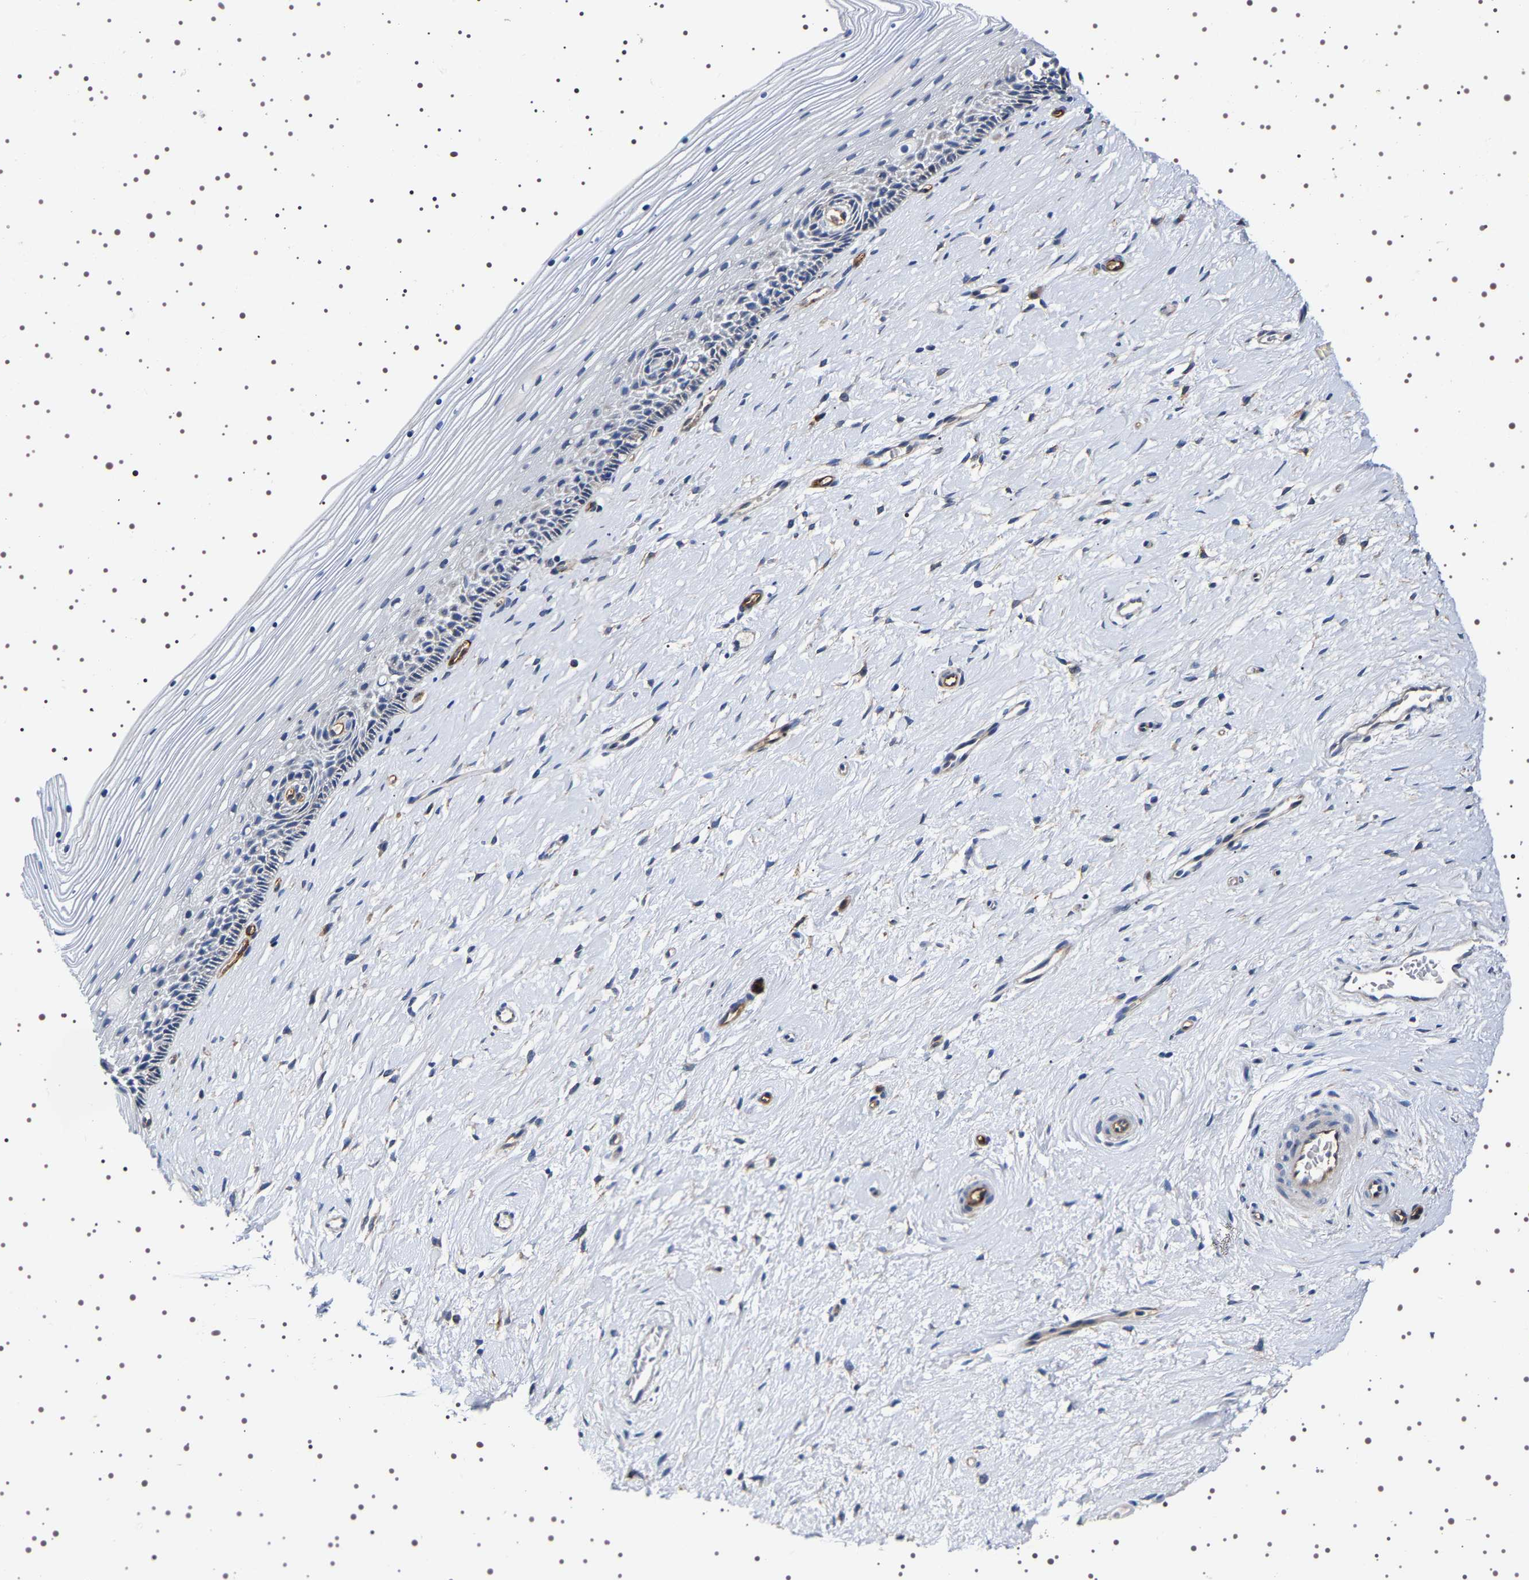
{"staining": {"intensity": "negative", "quantity": "none", "location": "none"}, "tissue": "cervix", "cell_type": "Squamous epithelial cells", "image_type": "normal", "snomed": [{"axis": "morphology", "description": "Normal tissue, NOS"}, {"axis": "topography", "description": "Cervix"}], "caption": "Immunohistochemistry of benign cervix demonstrates no positivity in squamous epithelial cells. Nuclei are stained in blue.", "gene": "ALPL", "patient": {"sex": "female", "age": 39}}